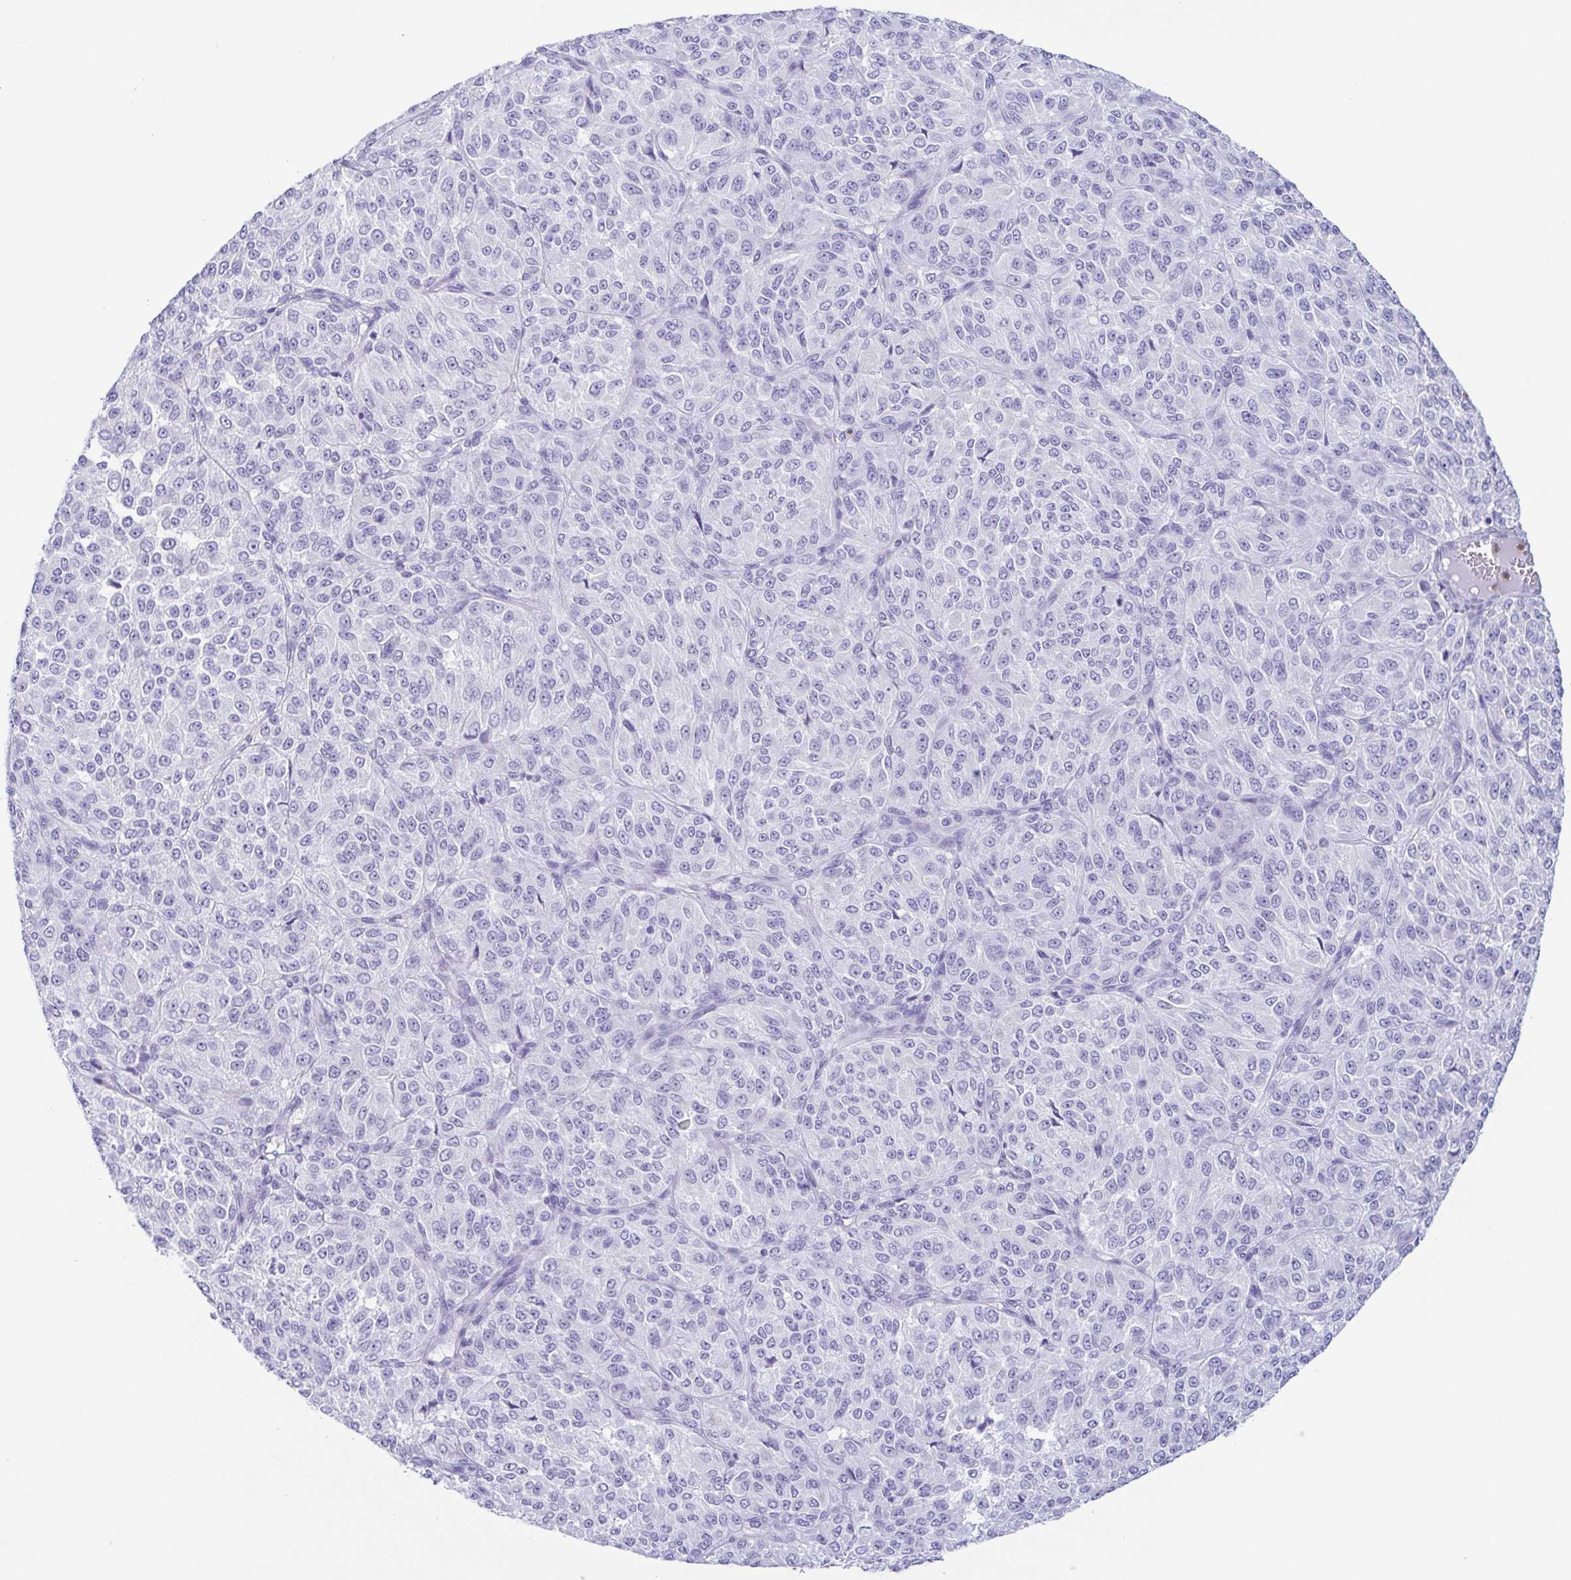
{"staining": {"intensity": "negative", "quantity": "none", "location": "none"}, "tissue": "melanoma", "cell_type": "Tumor cells", "image_type": "cancer", "snomed": [{"axis": "morphology", "description": "Malignant melanoma, Metastatic site"}, {"axis": "topography", "description": "Brain"}], "caption": "A high-resolution photomicrograph shows immunohistochemistry staining of malignant melanoma (metastatic site), which displays no significant expression in tumor cells.", "gene": "AZU1", "patient": {"sex": "female", "age": 56}}